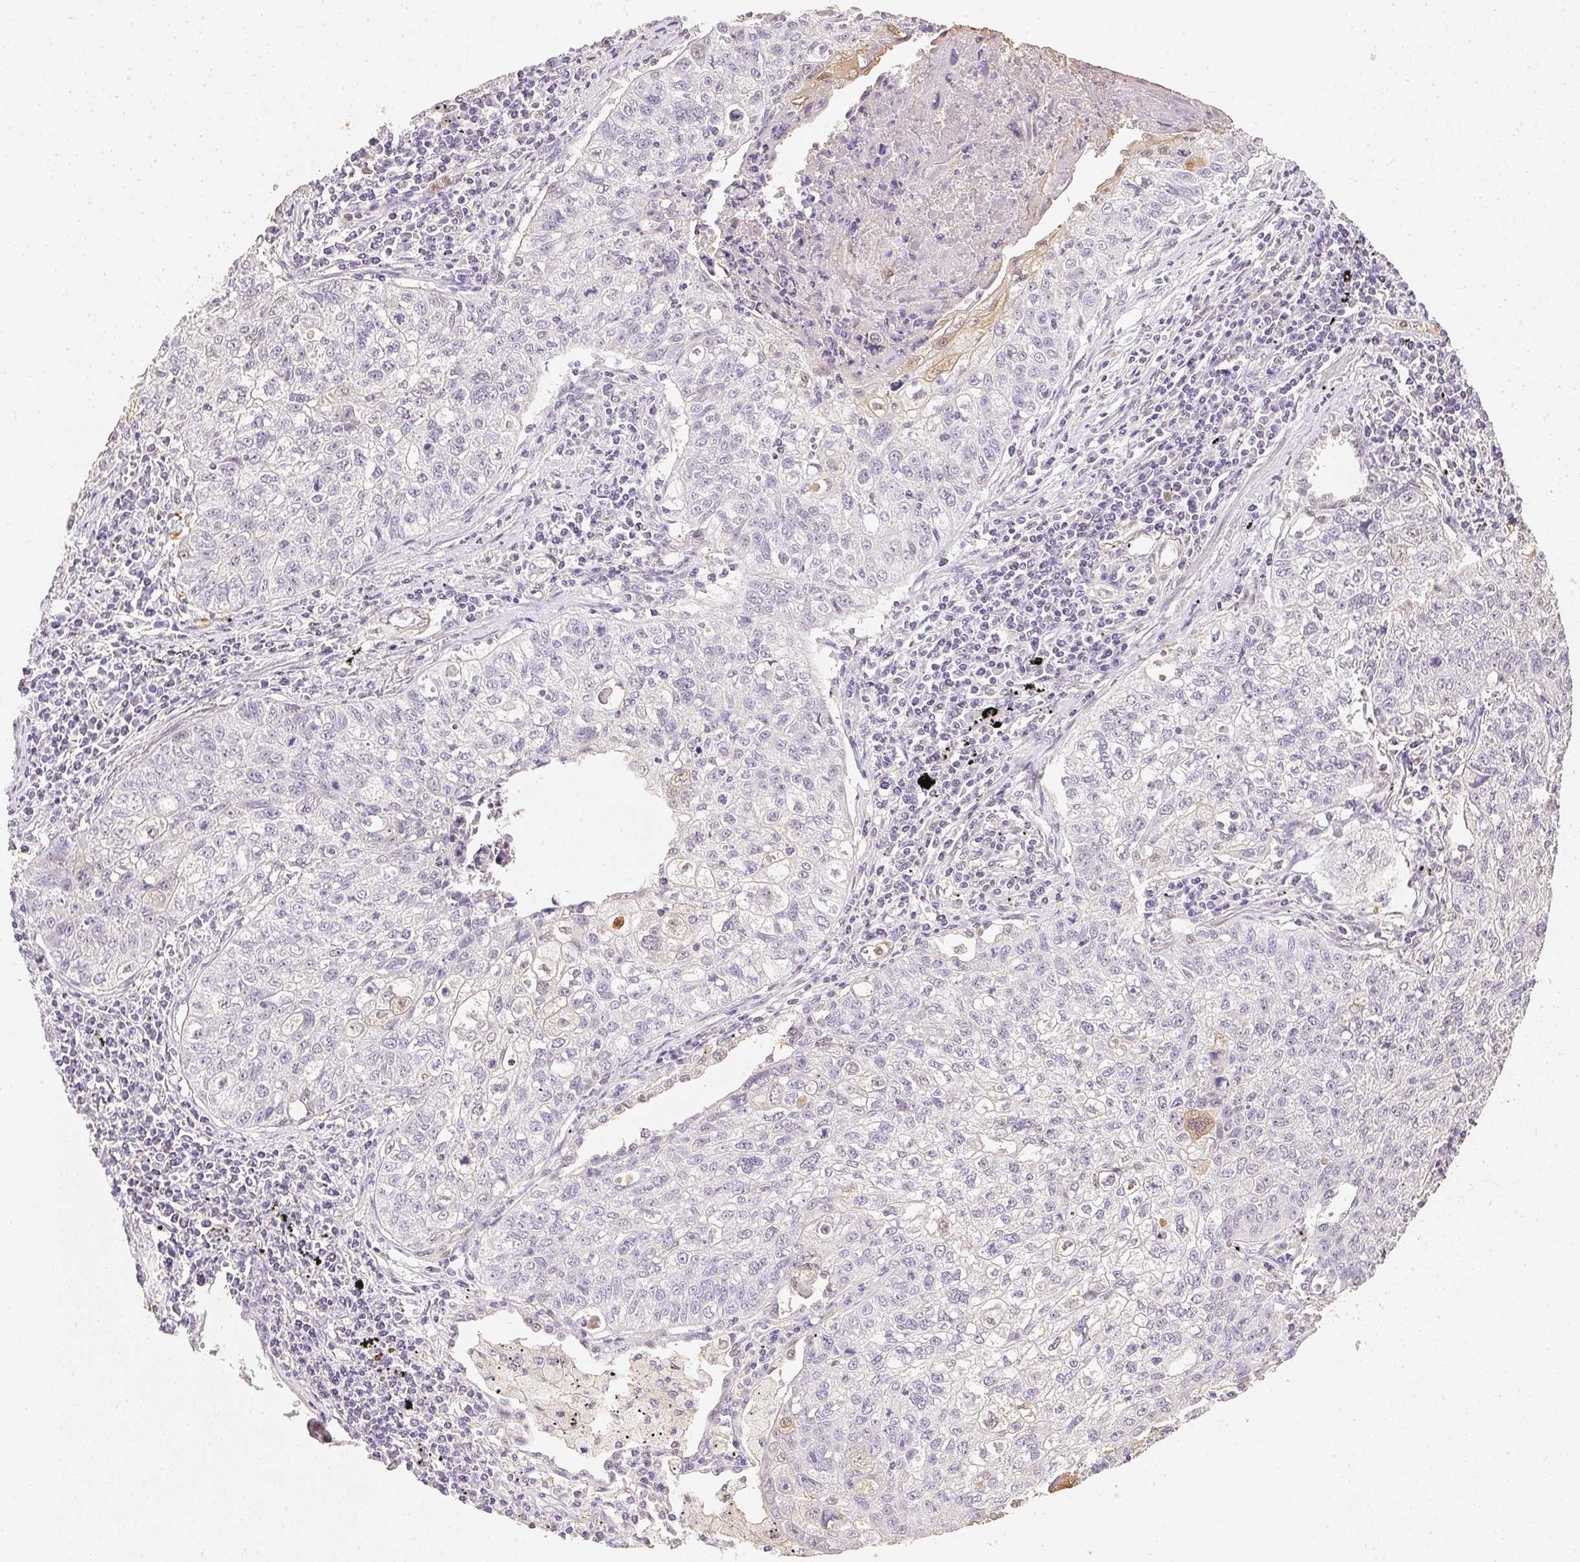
{"staining": {"intensity": "negative", "quantity": "none", "location": "none"}, "tissue": "lung cancer", "cell_type": "Tumor cells", "image_type": "cancer", "snomed": [{"axis": "morphology", "description": "Normal morphology"}, {"axis": "morphology", "description": "Aneuploidy"}, {"axis": "morphology", "description": "Squamous cell carcinoma, NOS"}, {"axis": "topography", "description": "Lymph node"}, {"axis": "topography", "description": "Lung"}], "caption": "DAB (3,3'-diaminobenzidine) immunohistochemical staining of lung cancer (aneuploidy) shows no significant expression in tumor cells.", "gene": "S100A3", "patient": {"sex": "female", "age": 76}}